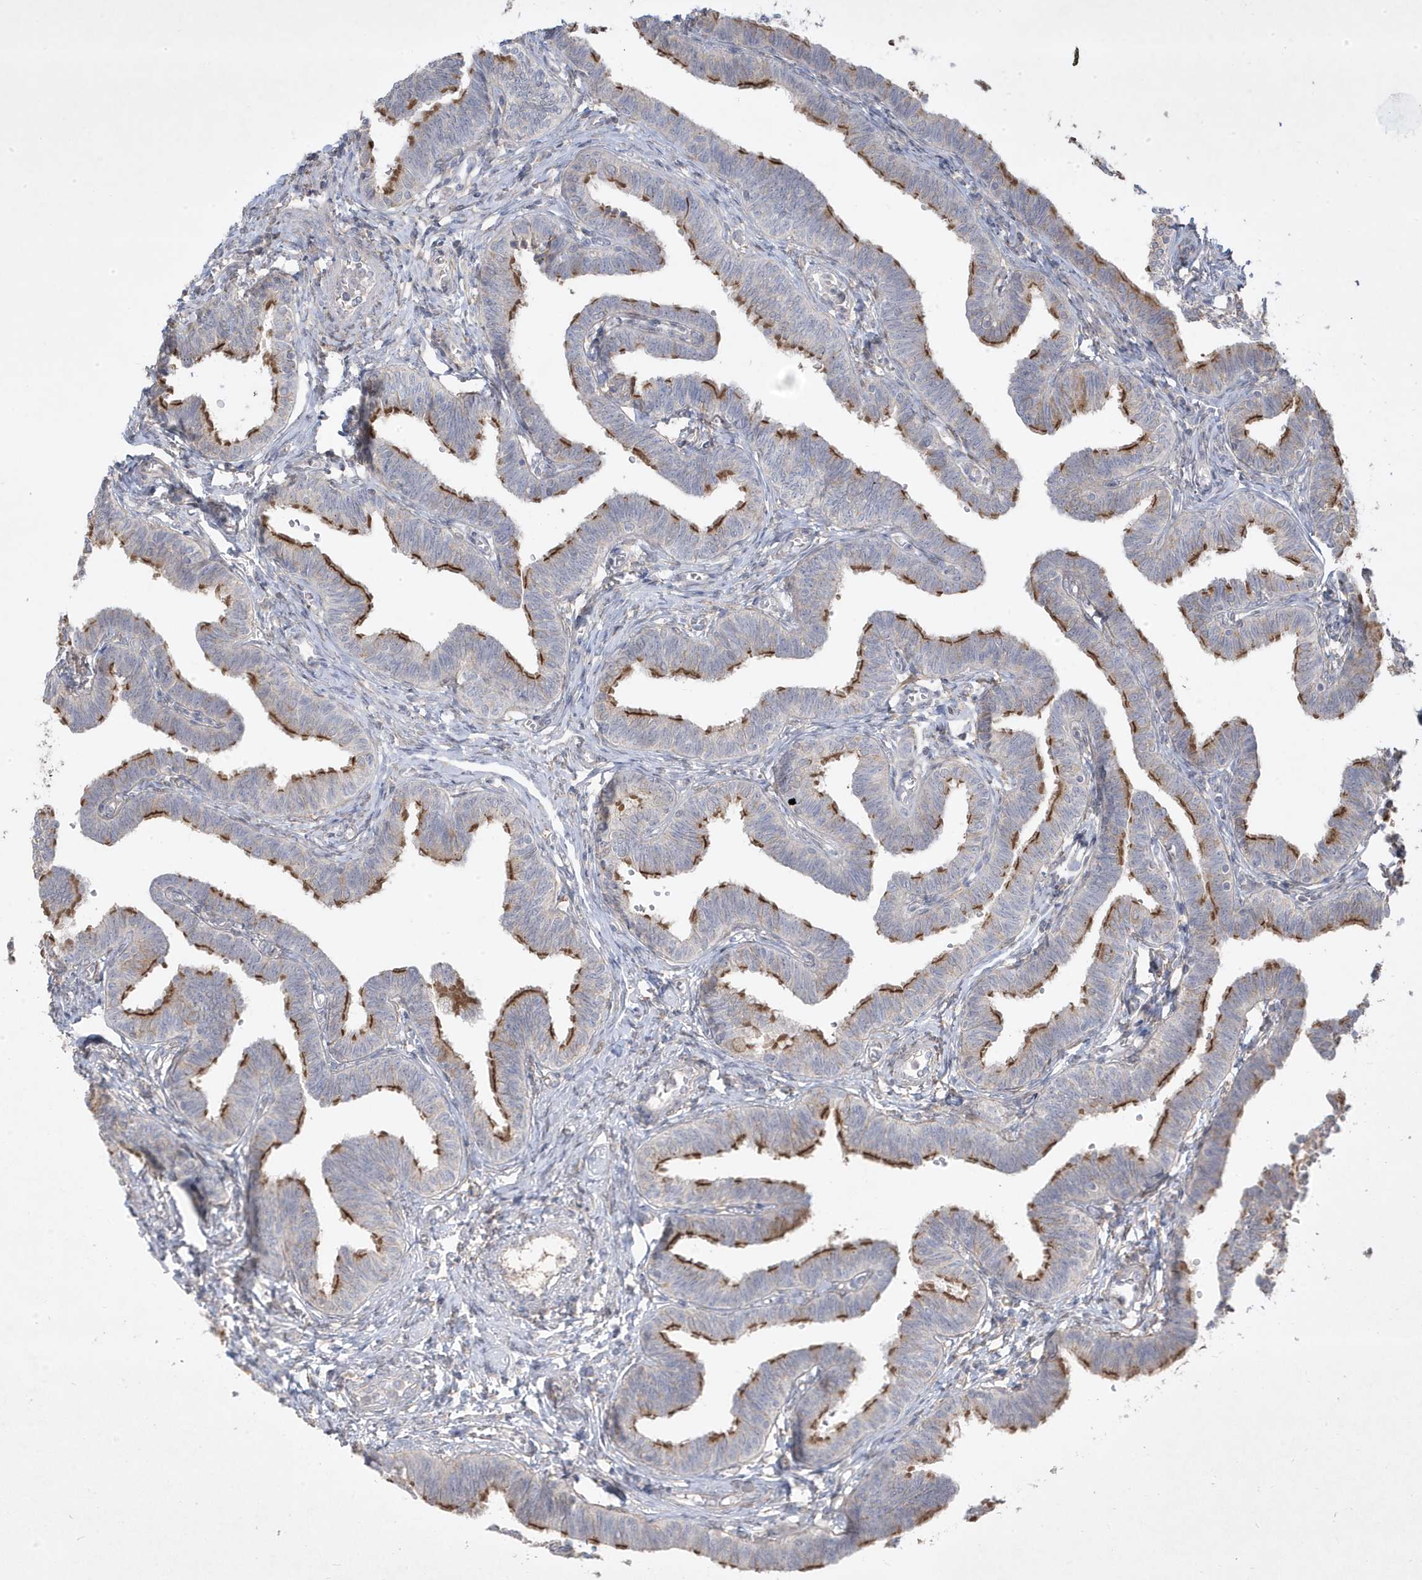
{"staining": {"intensity": "strong", "quantity": "<25%", "location": "cytoplasmic/membranous"}, "tissue": "fallopian tube", "cell_type": "Glandular cells", "image_type": "normal", "snomed": [{"axis": "morphology", "description": "Normal tissue, NOS"}, {"axis": "topography", "description": "Fallopian tube"}, {"axis": "topography", "description": "Ovary"}], "caption": "Protein expression analysis of unremarkable fallopian tube reveals strong cytoplasmic/membranous staining in about <25% of glandular cells. (DAB = brown stain, brightfield microscopy at high magnification).", "gene": "RGL4", "patient": {"sex": "female", "age": 23}}